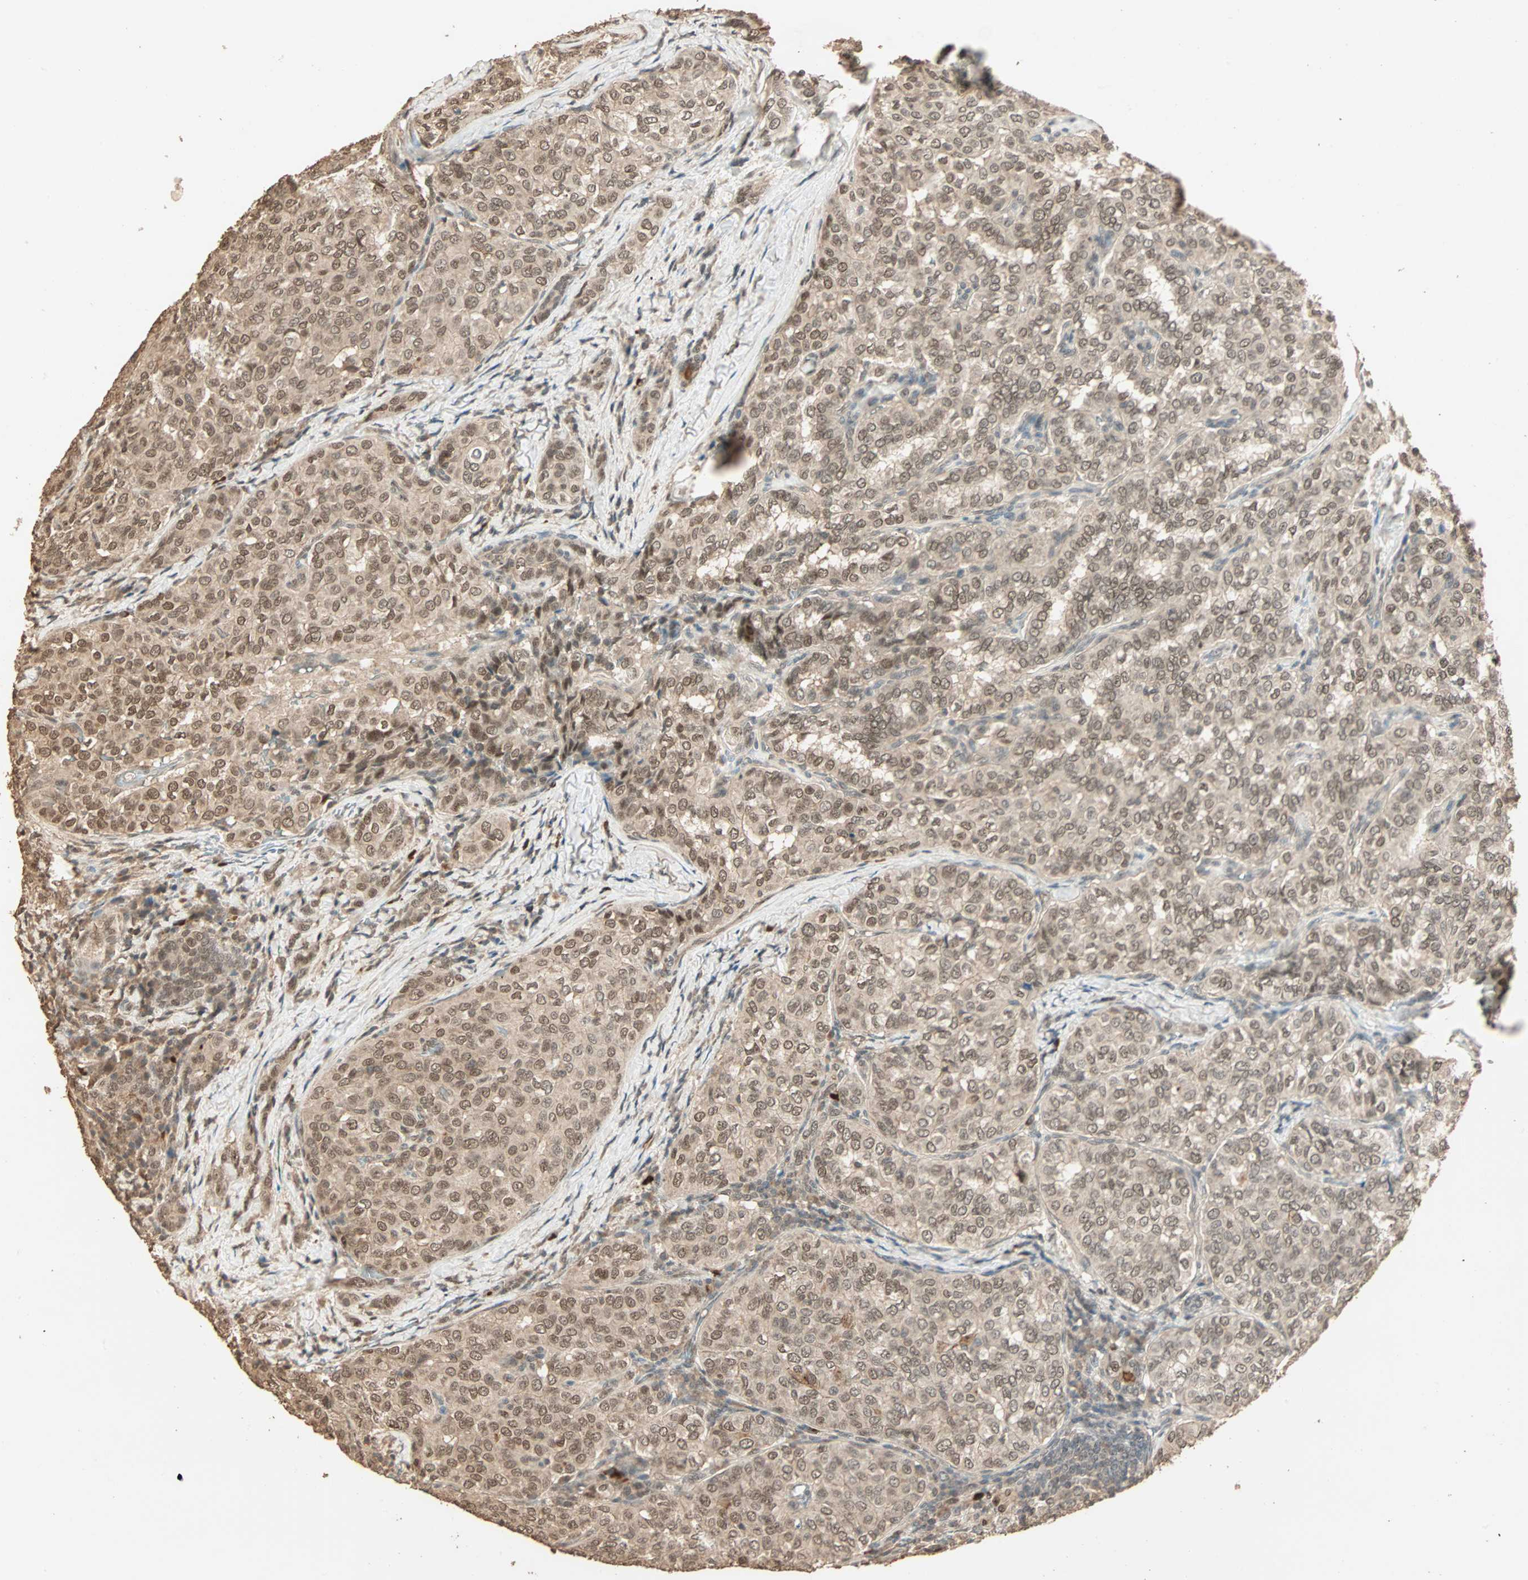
{"staining": {"intensity": "moderate", "quantity": ">75%", "location": "cytoplasmic/membranous,nuclear"}, "tissue": "thyroid cancer", "cell_type": "Tumor cells", "image_type": "cancer", "snomed": [{"axis": "morphology", "description": "Normal tissue, NOS"}, {"axis": "morphology", "description": "Papillary adenocarcinoma, NOS"}, {"axis": "topography", "description": "Thyroid gland"}], "caption": "The immunohistochemical stain shows moderate cytoplasmic/membranous and nuclear expression in tumor cells of thyroid papillary adenocarcinoma tissue. The staining is performed using DAB (3,3'-diaminobenzidine) brown chromogen to label protein expression. The nuclei are counter-stained blue using hematoxylin.", "gene": "ZBTB33", "patient": {"sex": "female", "age": 30}}